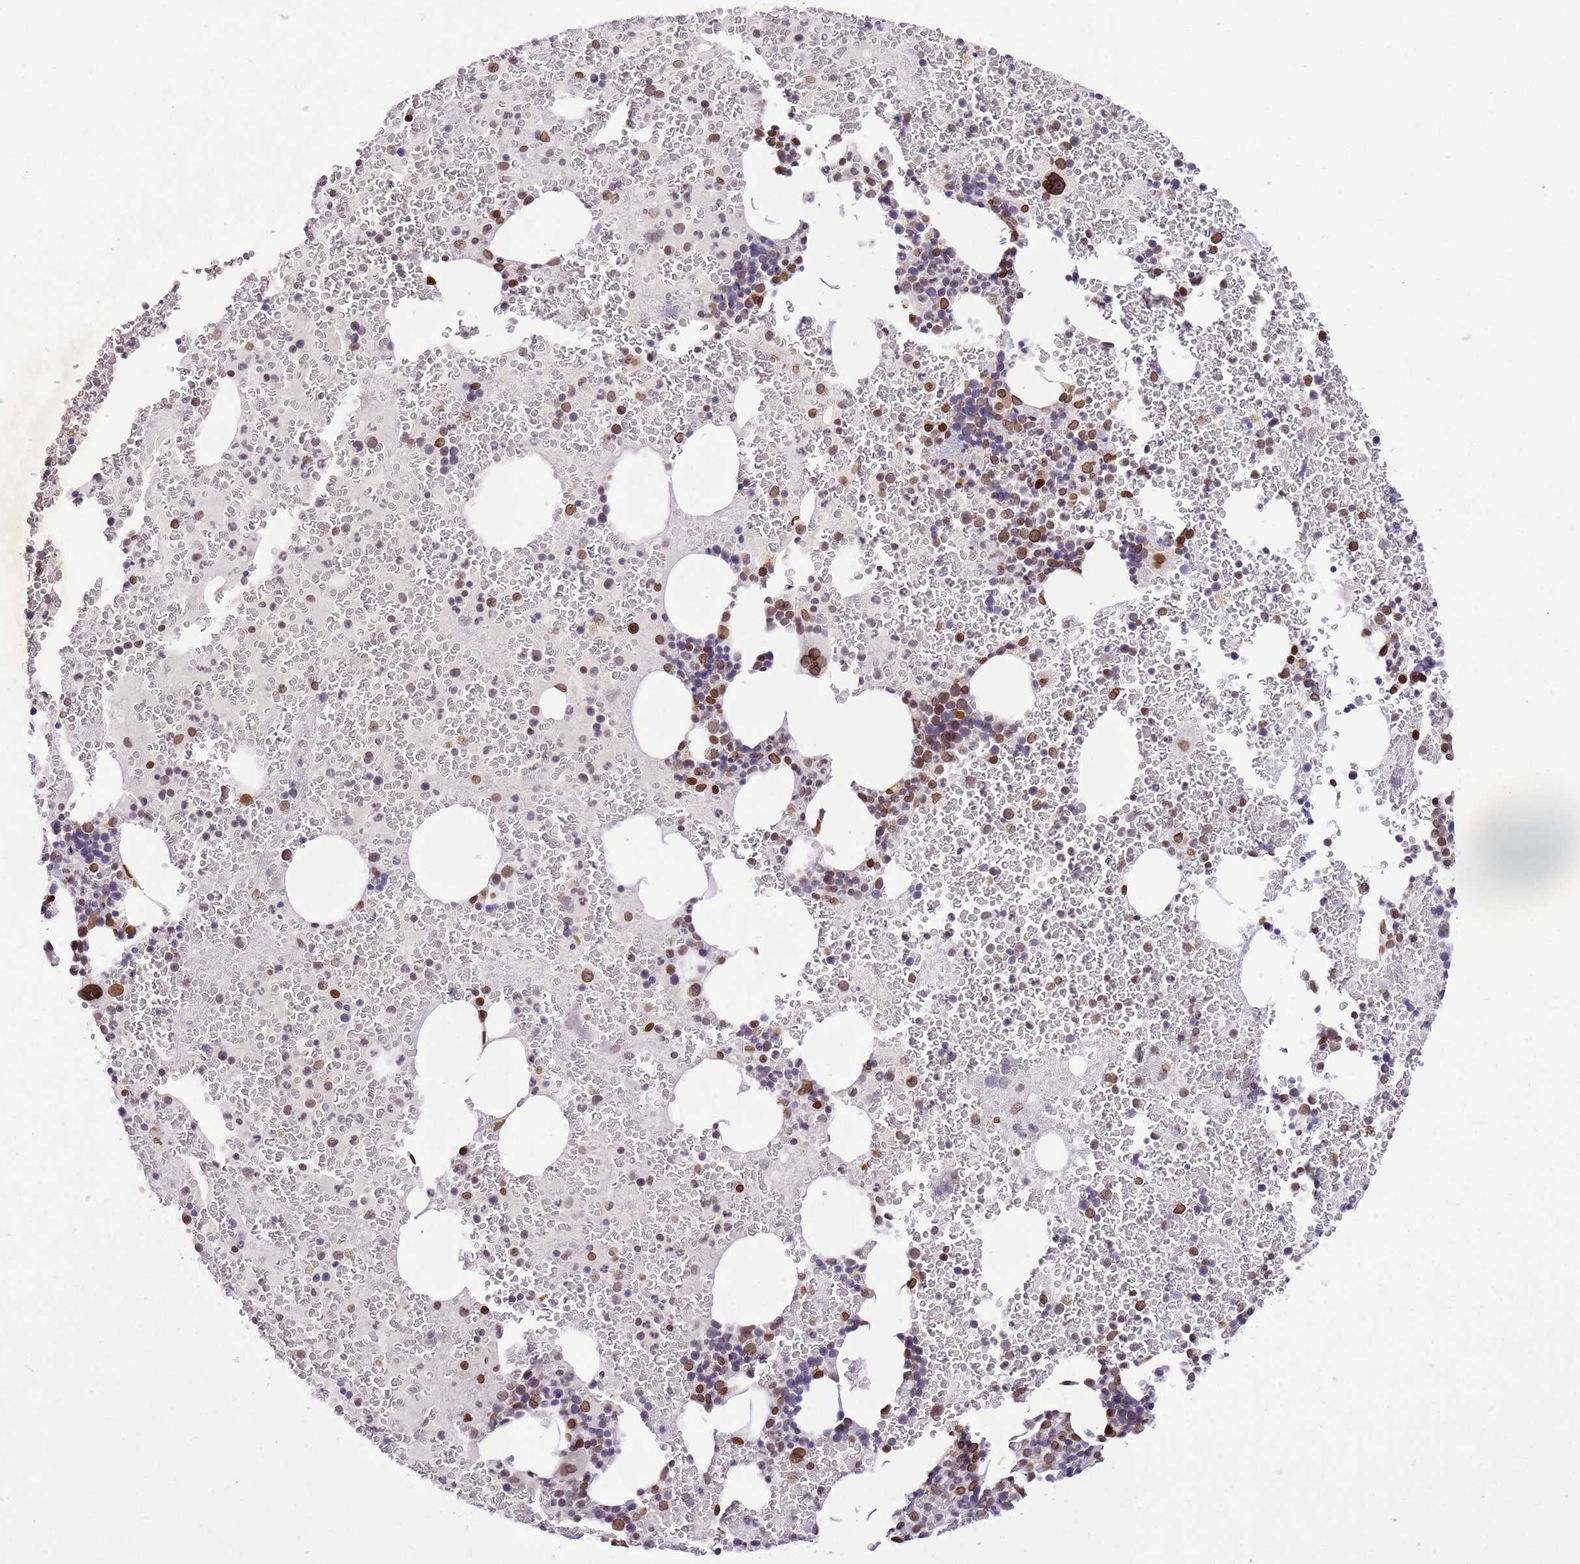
{"staining": {"intensity": "strong", "quantity": "<25%", "location": "cytoplasmic/membranous,nuclear"}, "tissue": "bone marrow", "cell_type": "Hematopoietic cells", "image_type": "normal", "snomed": [{"axis": "morphology", "description": "Normal tissue, NOS"}, {"axis": "topography", "description": "Bone marrow"}], "caption": "Bone marrow was stained to show a protein in brown. There is medium levels of strong cytoplasmic/membranous,nuclear expression in about <25% of hematopoietic cells.", "gene": "POU6F1", "patient": {"sex": "male", "age": 26}}